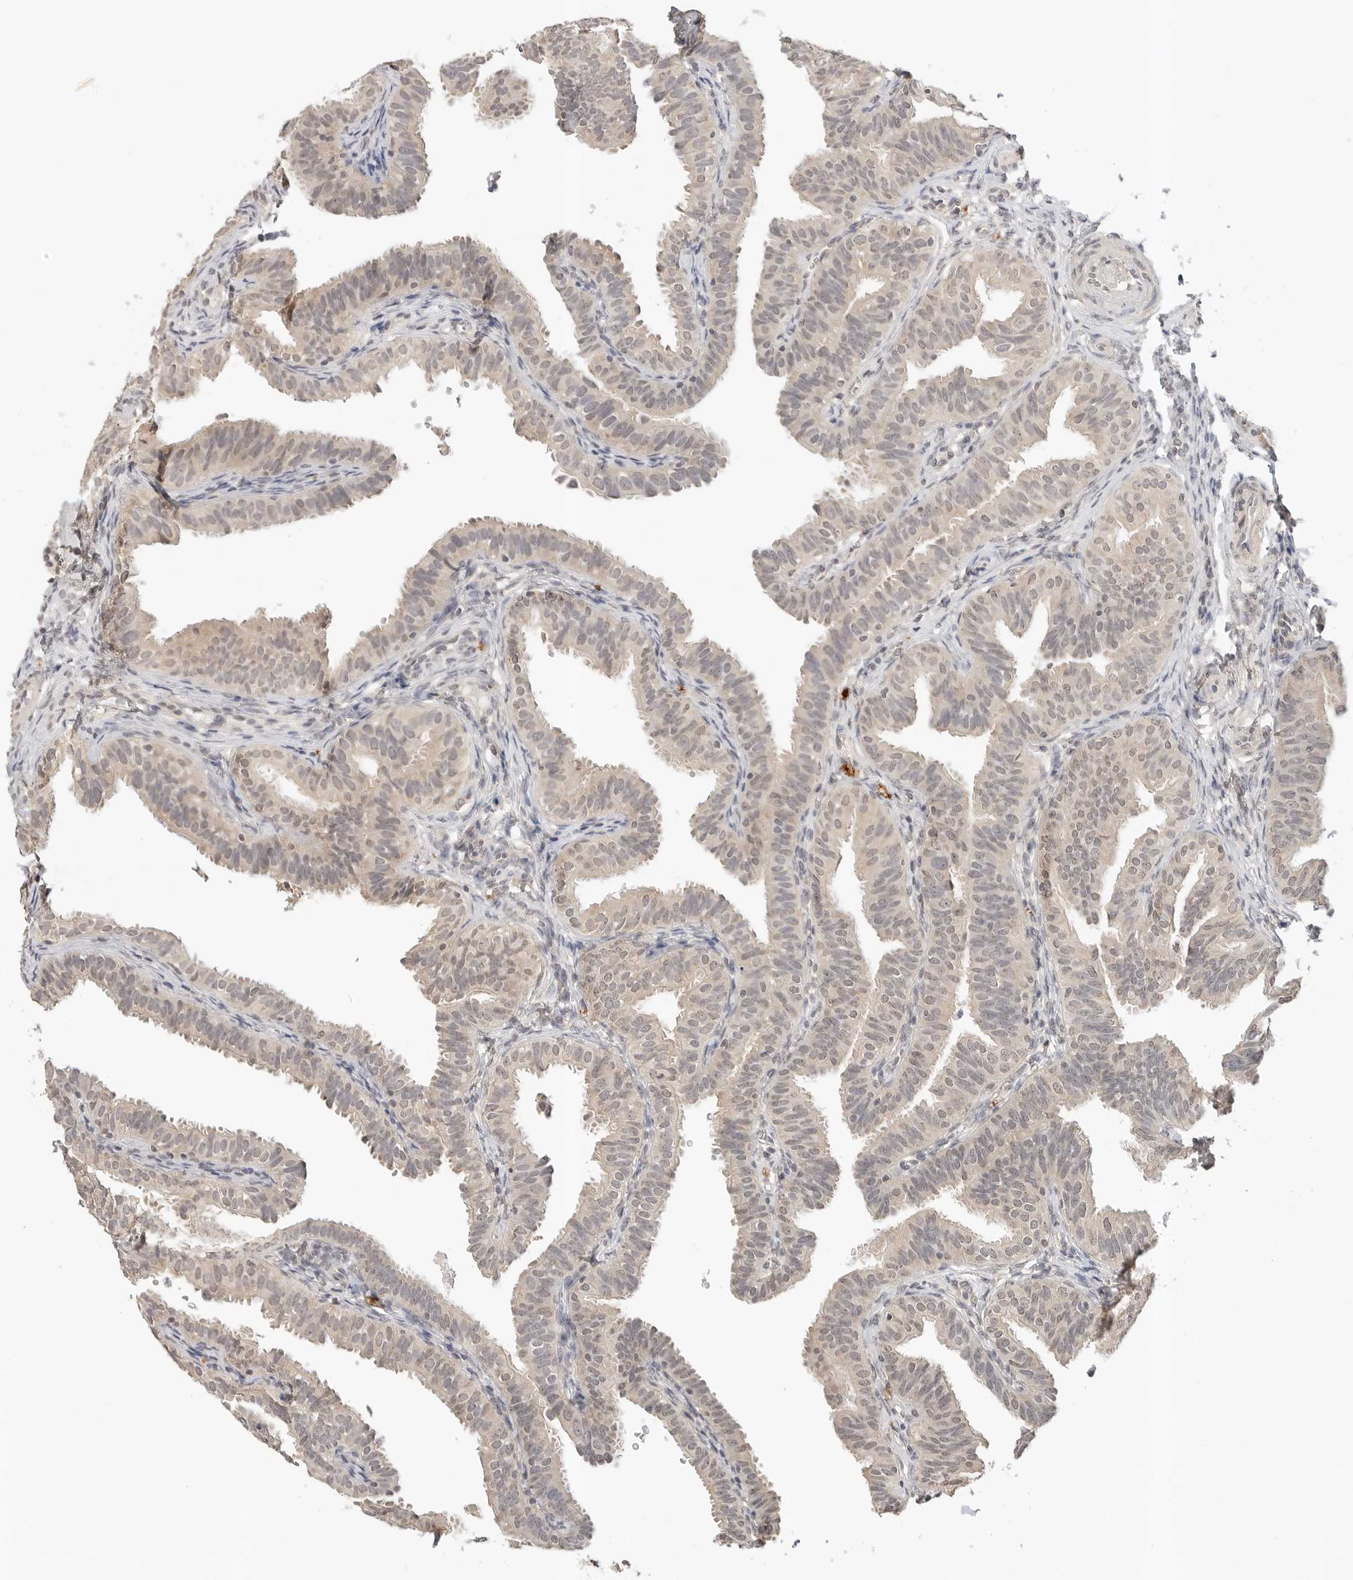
{"staining": {"intensity": "negative", "quantity": "none", "location": "none"}, "tissue": "fallopian tube", "cell_type": "Glandular cells", "image_type": "normal", "snomed": [{"axis": "morphology", "description": "Normal tissue, NOS"}, {"axis": "topography", "description": "Fallopian tube"}], "caption": "This is an IHC micrograph of normal fallopian tube. There is no positivity in glandular cells.", "gene": "IL24", "patient": {"sex": "female", "age": 35}}